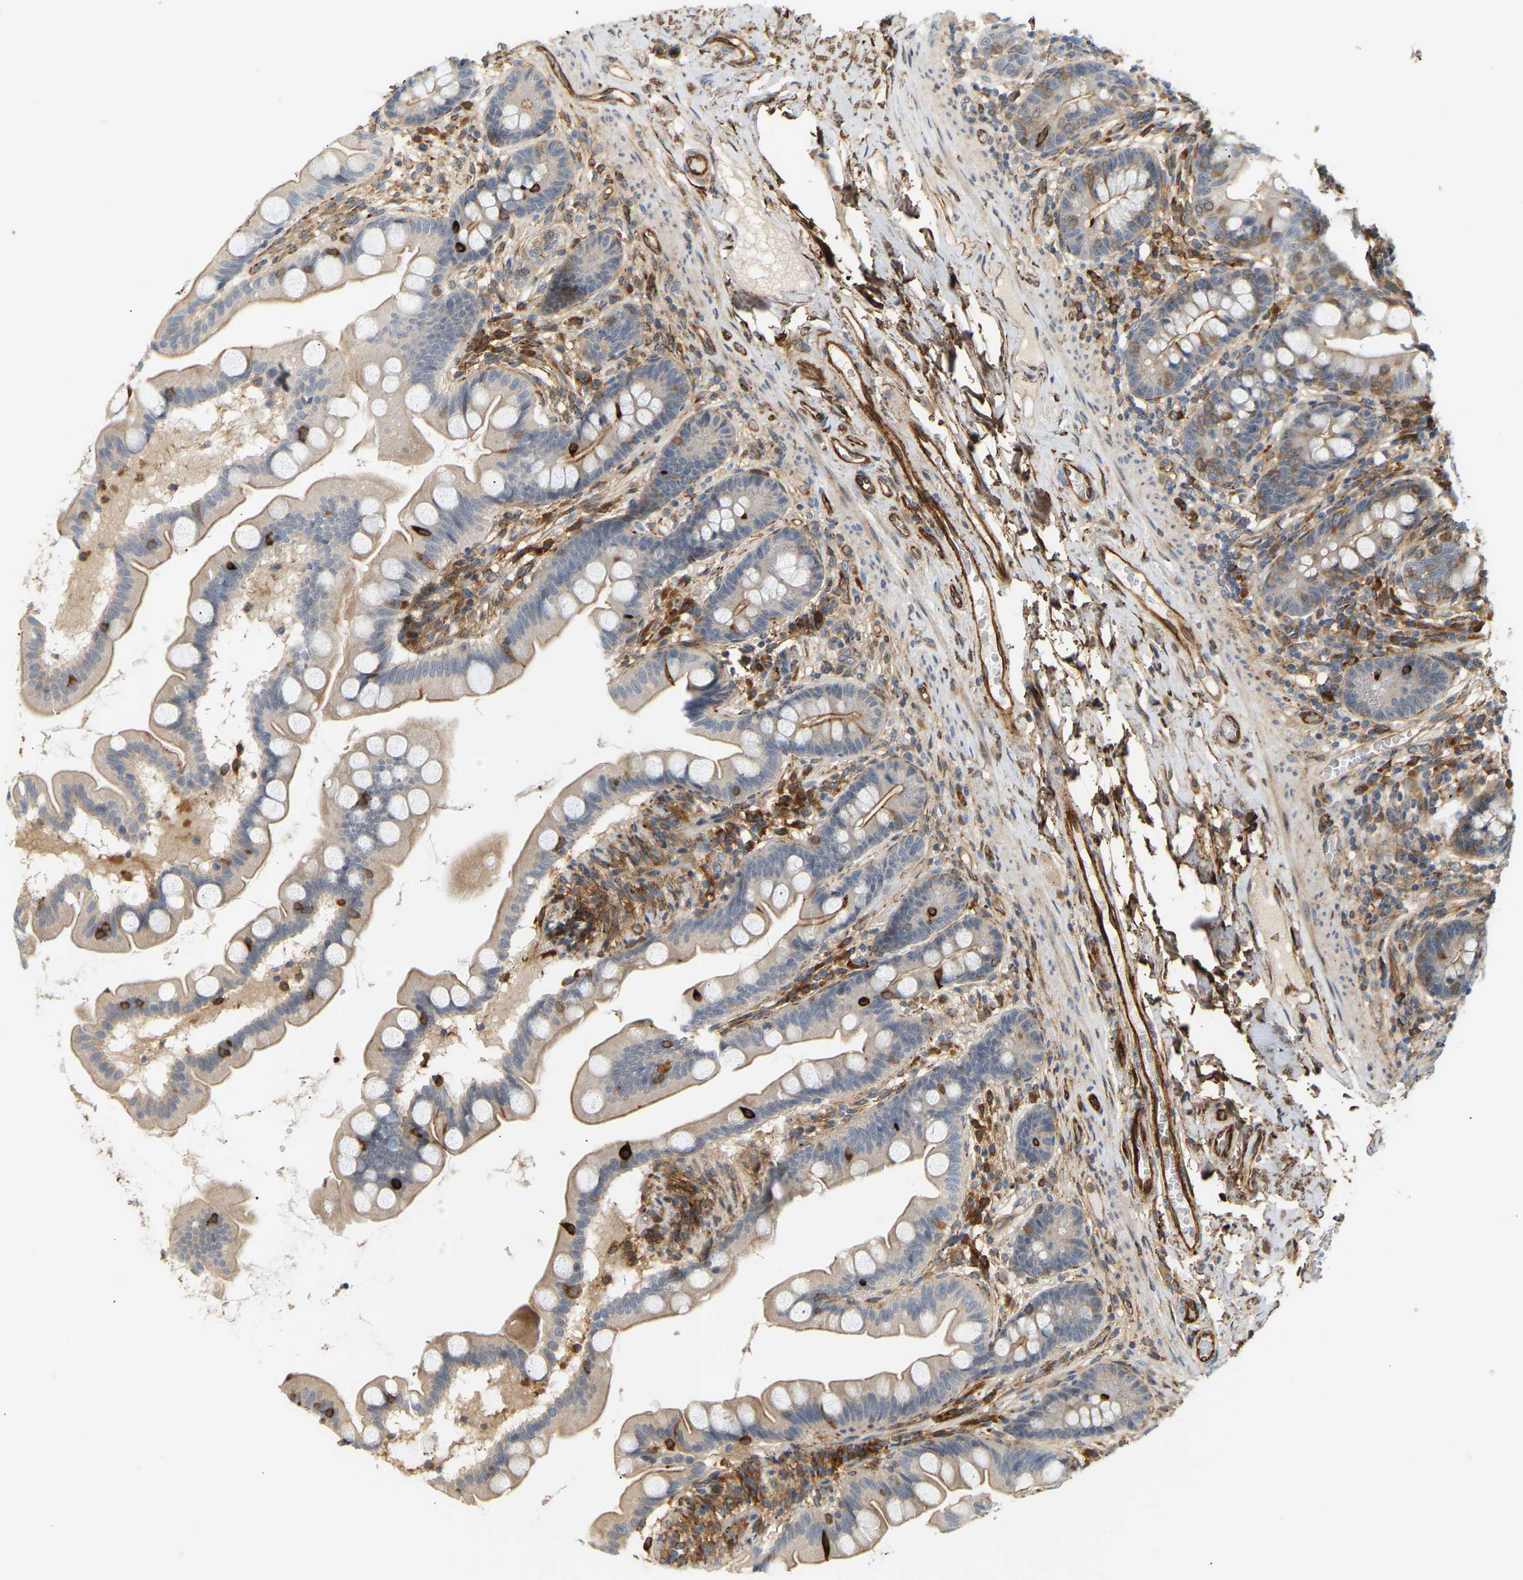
{"staining": {"intensity": "moderate", "quantity": "<25%", "location": "cytoplasmic/membranous"}, "tissue": "small intestine", "cell_type": "Glandular cells", "image_type": "normal", "snomed": [{"axis": "morphology", "description": "Normal tissue, NOS"}, {"axis": "topography", "description": "Small intestine"}], "caption": "This histopathology image displays immunohistochemistry staining of normal small intestine, with low moderate cytoplasmic/membranous expression in about <25% of glandular cells.", "gene": "PLCG2", "patient": {"sex": "female", "age": 56}}